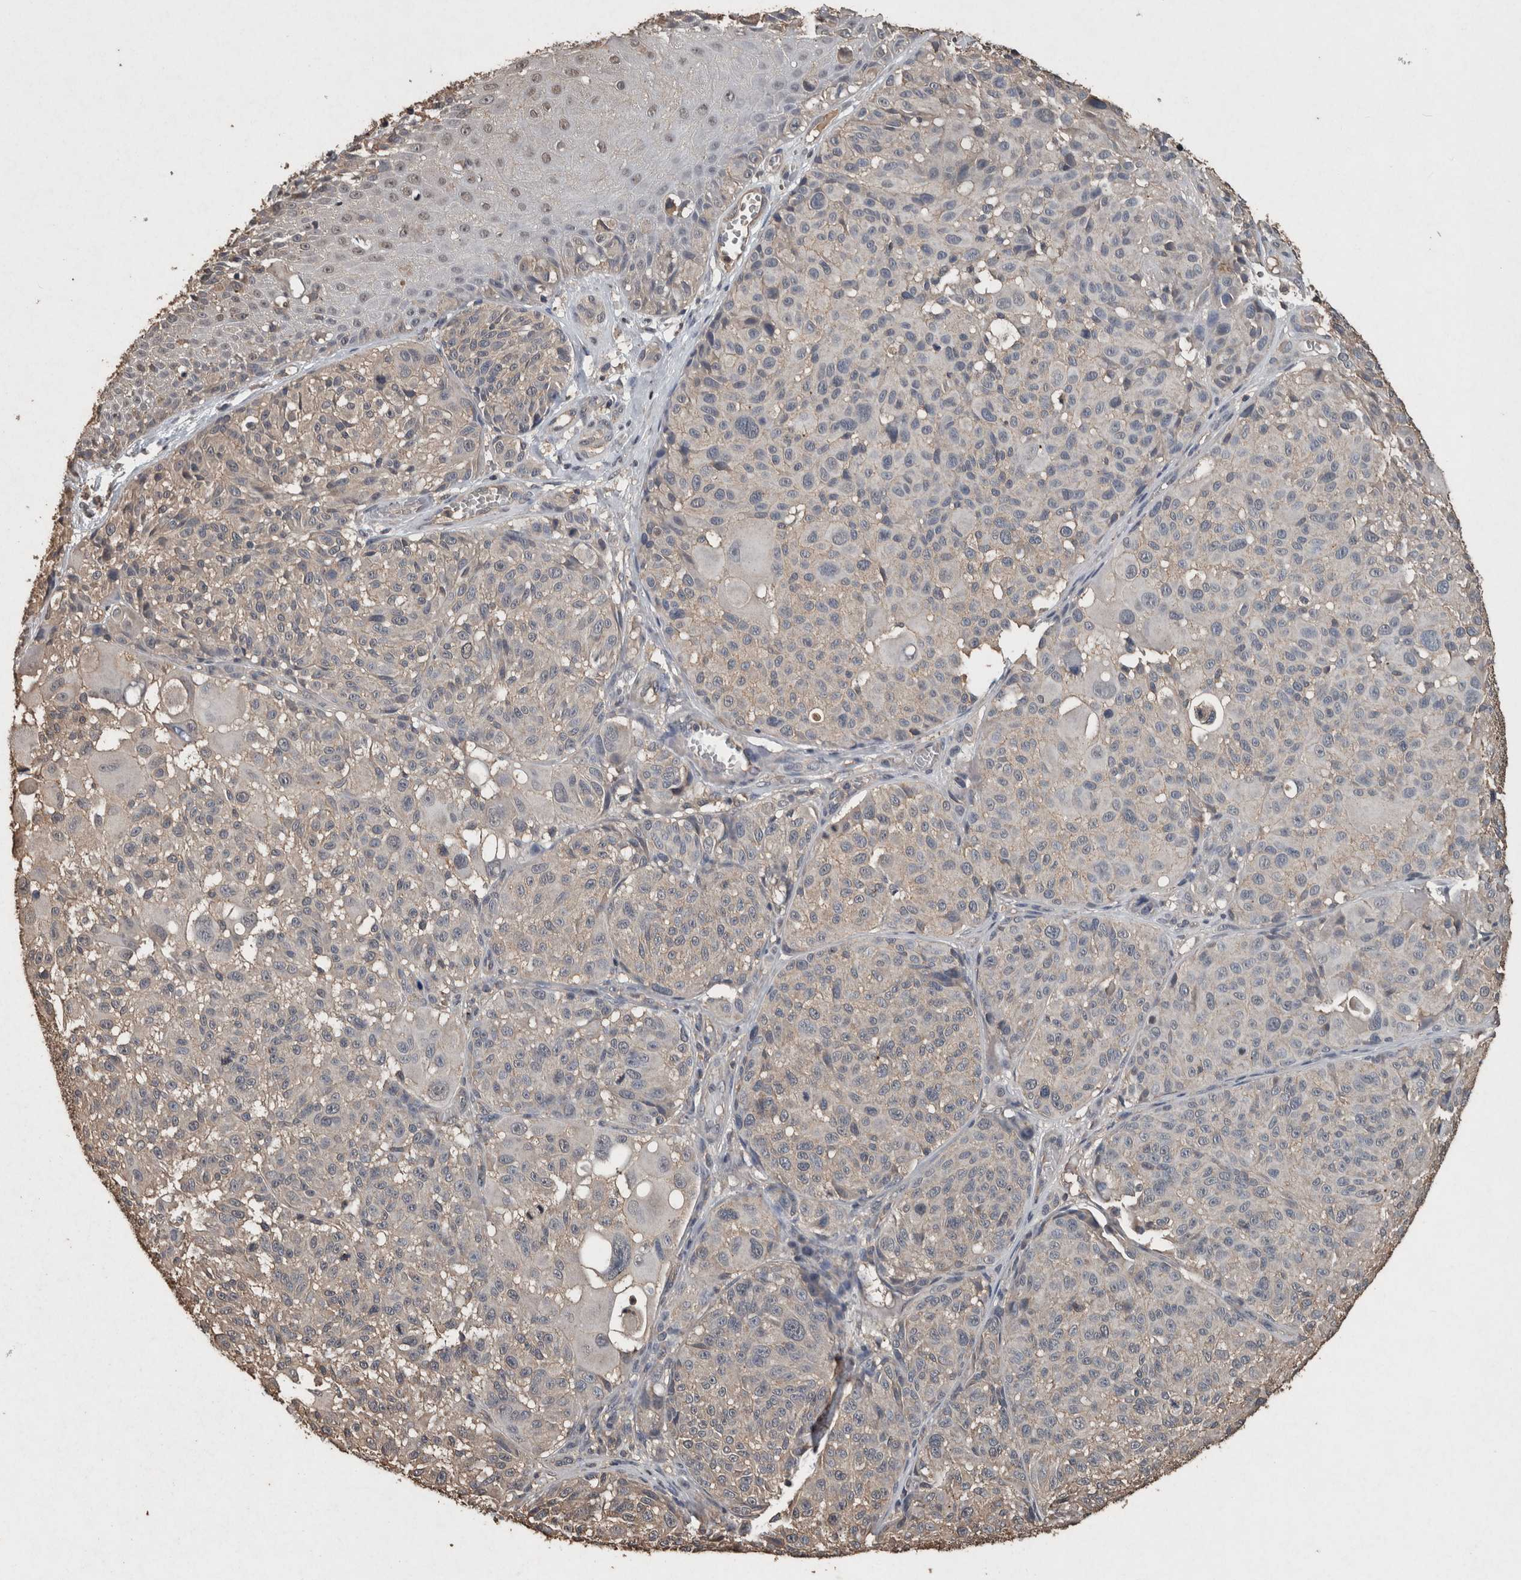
{"staining": {"intensity": "negative", "quantity": "none", "location": "none"}, "tissue": "melanoma", "cell_type": "Tumor cells", "image_type": "cancer", "snomed": [{"axis": "morphology", "description": "Malignant melanoma, NOS"}, {"axis": "topography", "description": "Skin"}], "caption": "Photomicrograph shows no protein expression in tumor cells of melanoma tissue.", "gene": "FGFRL1", "patient": {"sex": "male", "age": 83}}